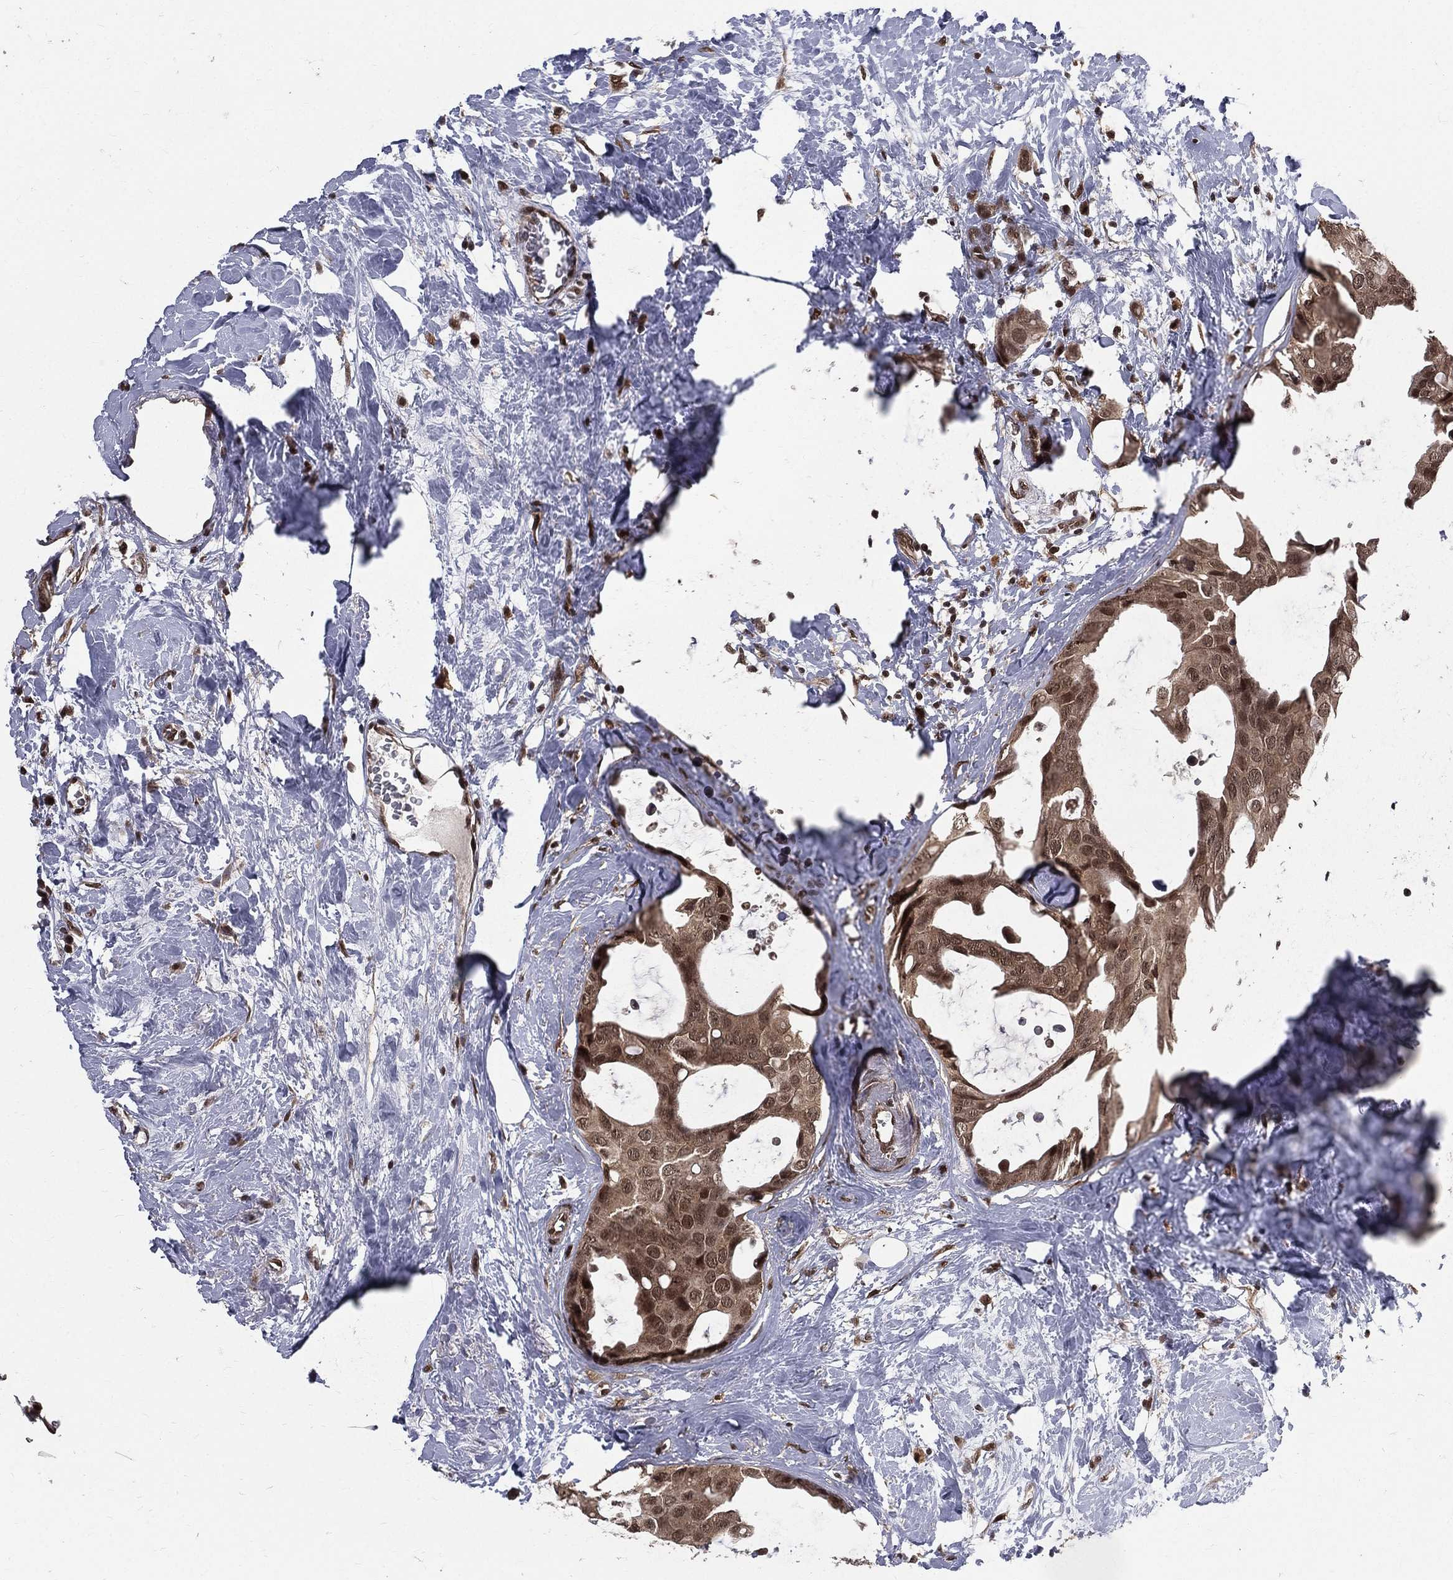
{"staining": {"intensity": "weak", "quantity": "25%-75%", "location": "cytoplasmic/membranous,nuclear"}, "tissue": "breast cancer", "cell_type": "Tumor cells", "image_type": "cancer", "snomed": [{"axis": "morphology", "description": "Duct carcinoma"}, {"axis": "topography", "description": "Breast"}], "caption": "Breast invasive ductal carcinoma tissue reveals weak cytoplasmic/membranous and nuclear expression in approximately 25%-75% of tumor cells", "gene": "COPS4", "patient": {"sex": "female", "age": 45}}